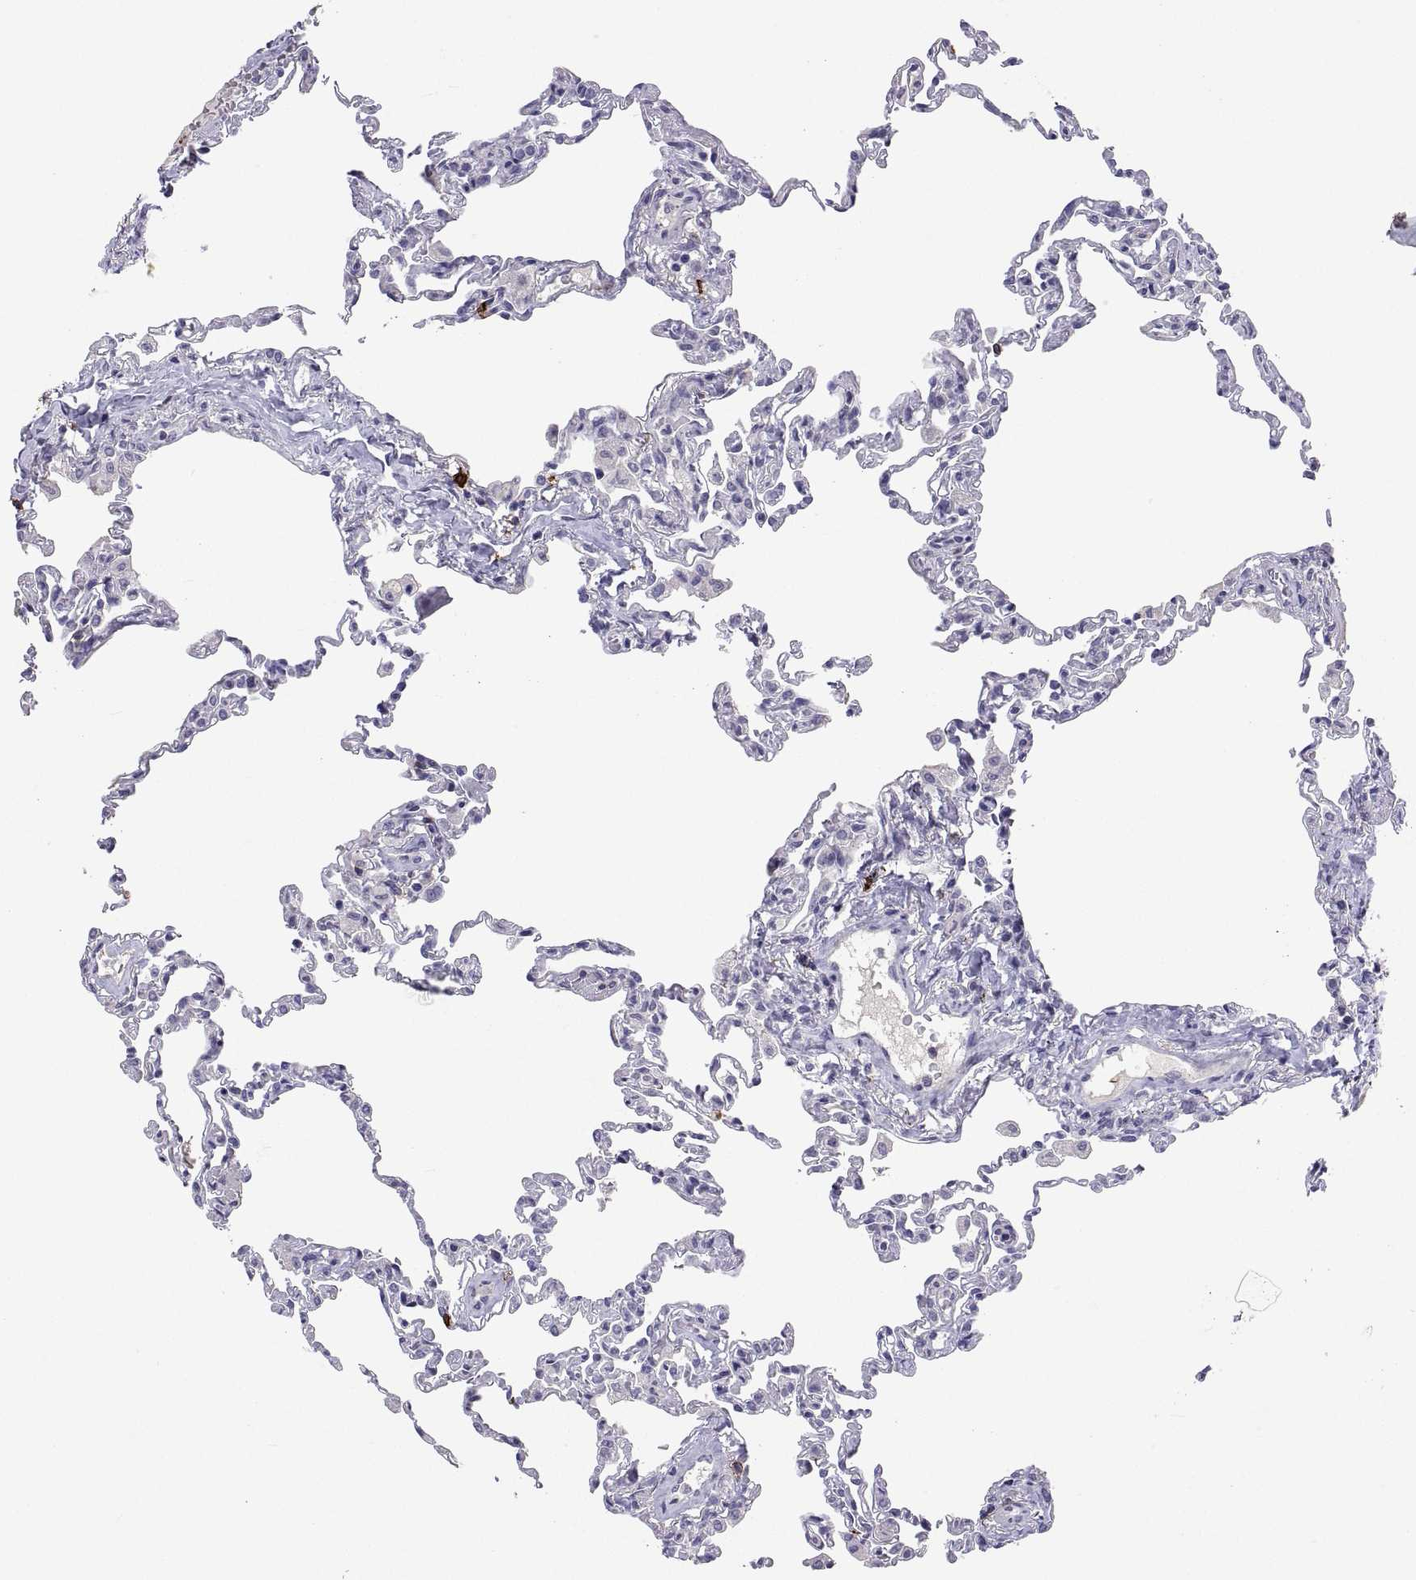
{"staining": {"intensity": "negative", "quantity": "none", "location": "none"}, "tissue": "lung", "cell_type": "Alveolar cells", "image_type": "normal", "snomed": [{"axis": "morphology", "description": "Normal tissue, NOS"}, {"axis": "topography", "description": "Lung"}], "caption": "The immunohistochemistry (IHC) micrograph has no significant positivity in alveolar cells of lung. (DAB (3,3'-diaminobenzidine) immunohistochemistry, high magnification).", "gene": "MS4A1", "patient": {"sex": "female", "age": 57}}